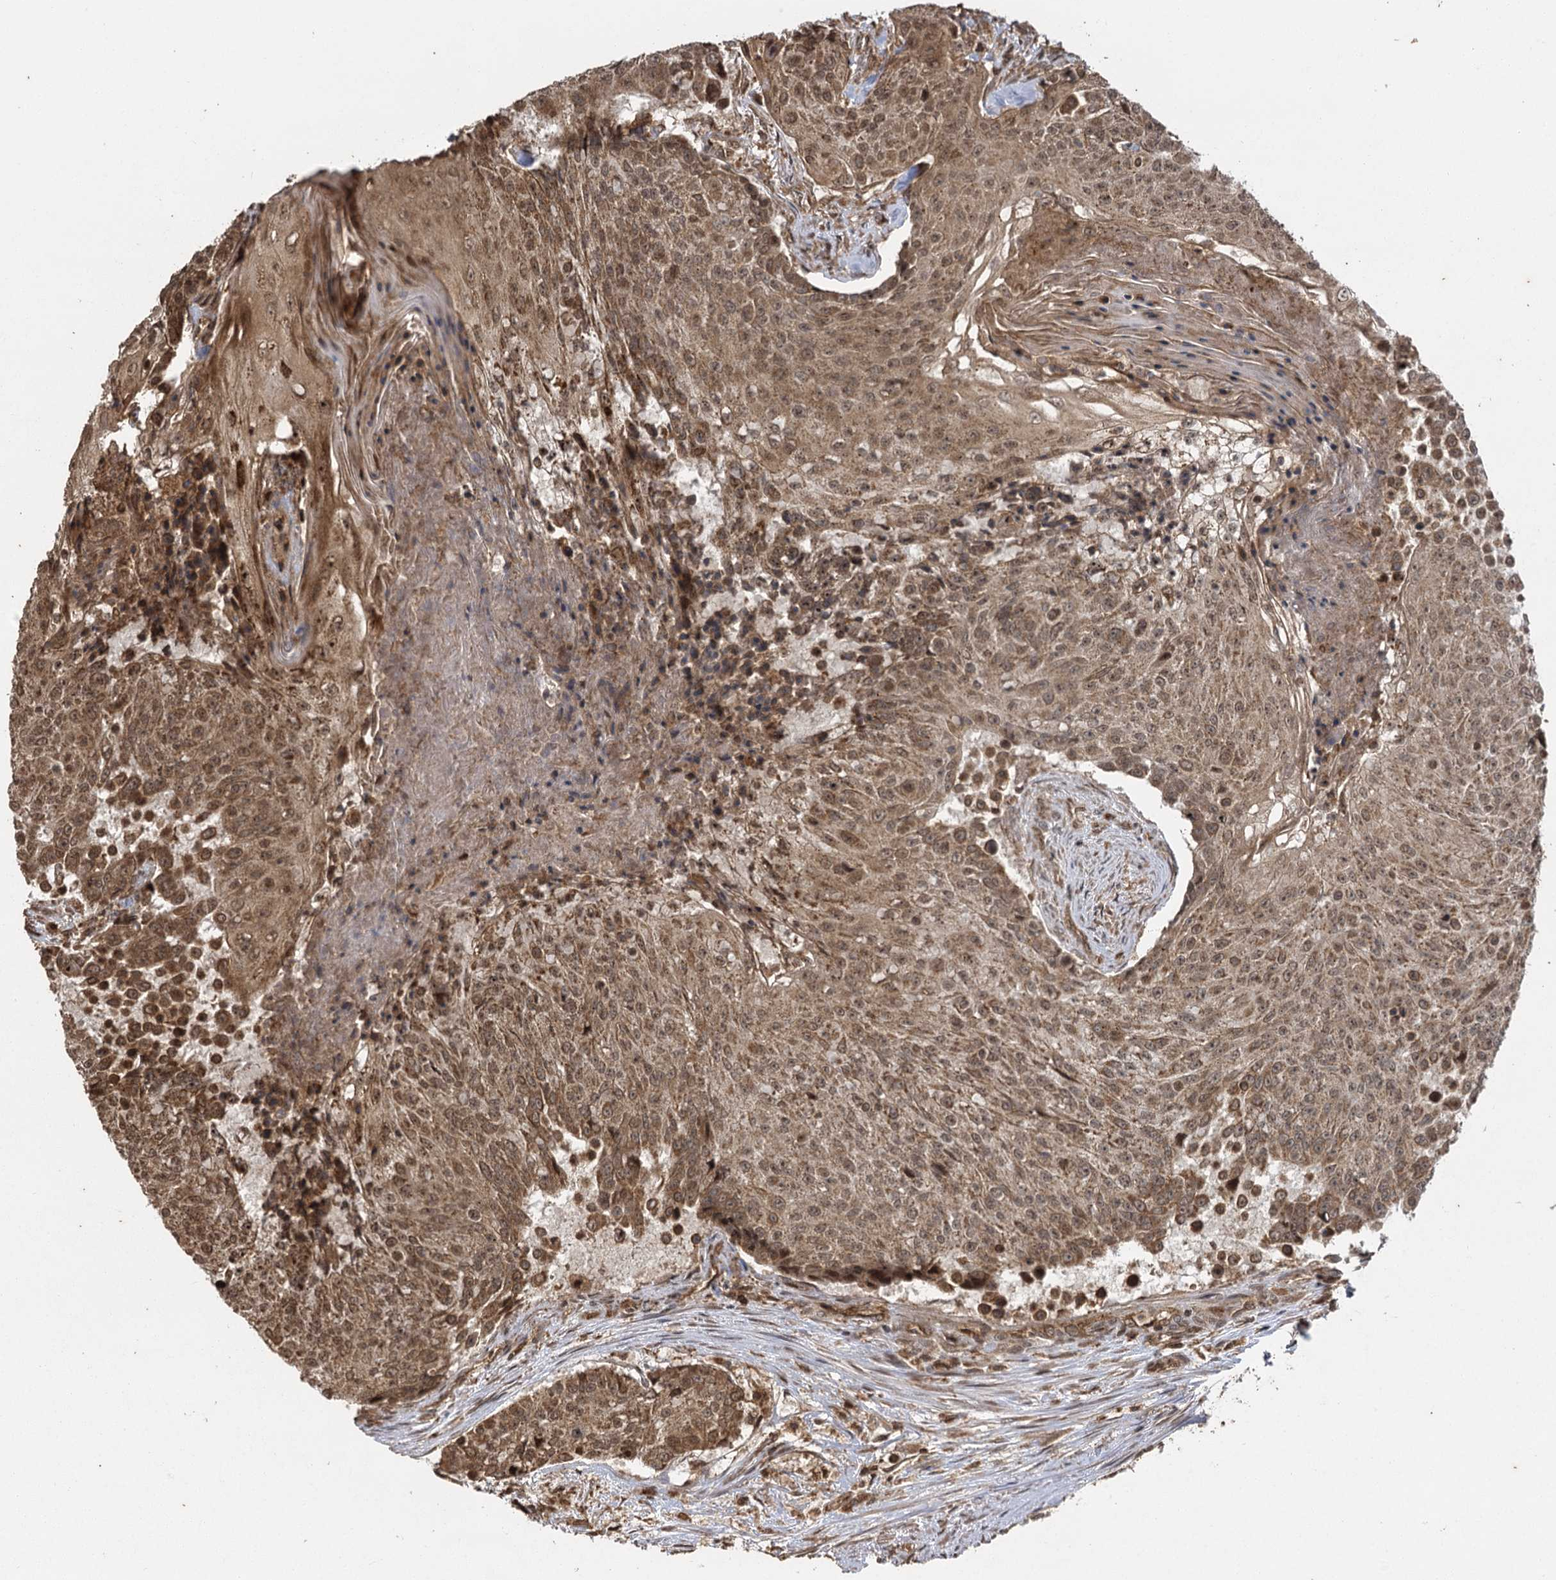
{"staining": {"intensity": "moderate", "quantity": ">75%", "location": "cytoplasmic/membranous,nuclear"}, "tissue": "urothelial cancer", "cell_type": "Tumor cells", "image_type": "cancer", "snomed": [{"axis": "morphology", "description": "Urothelial carcinoma, High grade"}, {"axis": "topography", "description": "Urinary bladder"}], "caption": "Brown immunohistochemical staining in human urothelial carcinoma (high-grade) displays moderate cytoplasmic/membranous and nuclear staining in about >75% of tumor cells.", "gene": "IL11RA", "patient": {"sex": "female", "age": 63}}